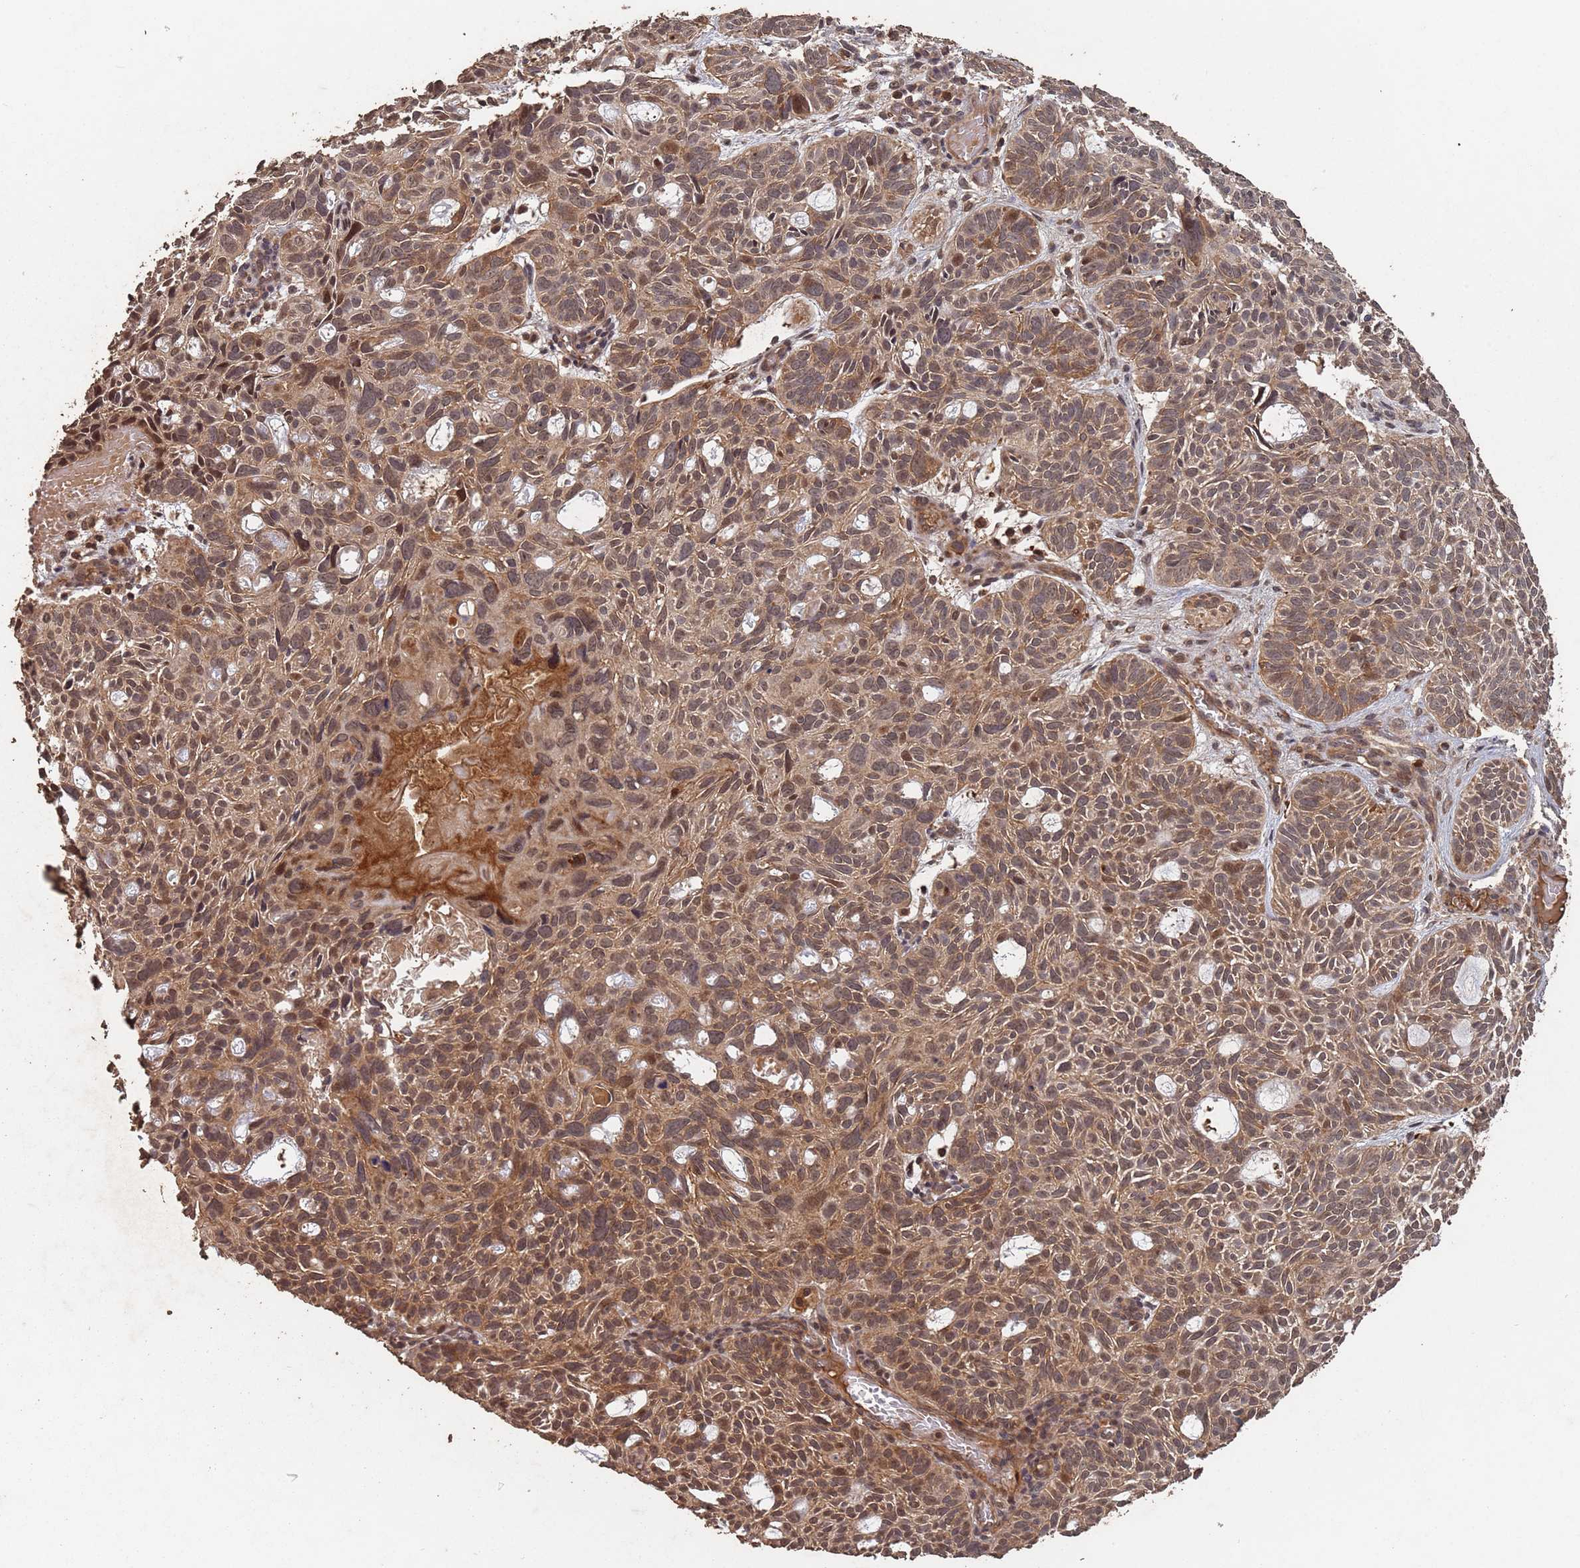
{"staining": {"intensity": "moderate", "quantity": ">75%", "location": "cytoplasmic/membranous,nuclear"}, "tissue": "skin cancer", "cell_type": "Tumor cells", "image_type": "cancer", "snomed": [{"axis": "morphology", "description": "Basal cell carcinoma"}, {"axis": "topography", "description": "Skin"}], "caption": "Tumor cells reveal medium levels of moderate cytoplasmic/membranous and nuclear positivity in approximately >75% of cells in human skin basal cell carcinoma.", "gene": "FRAT1", "patient": {"sex": "male", "age": 69}}